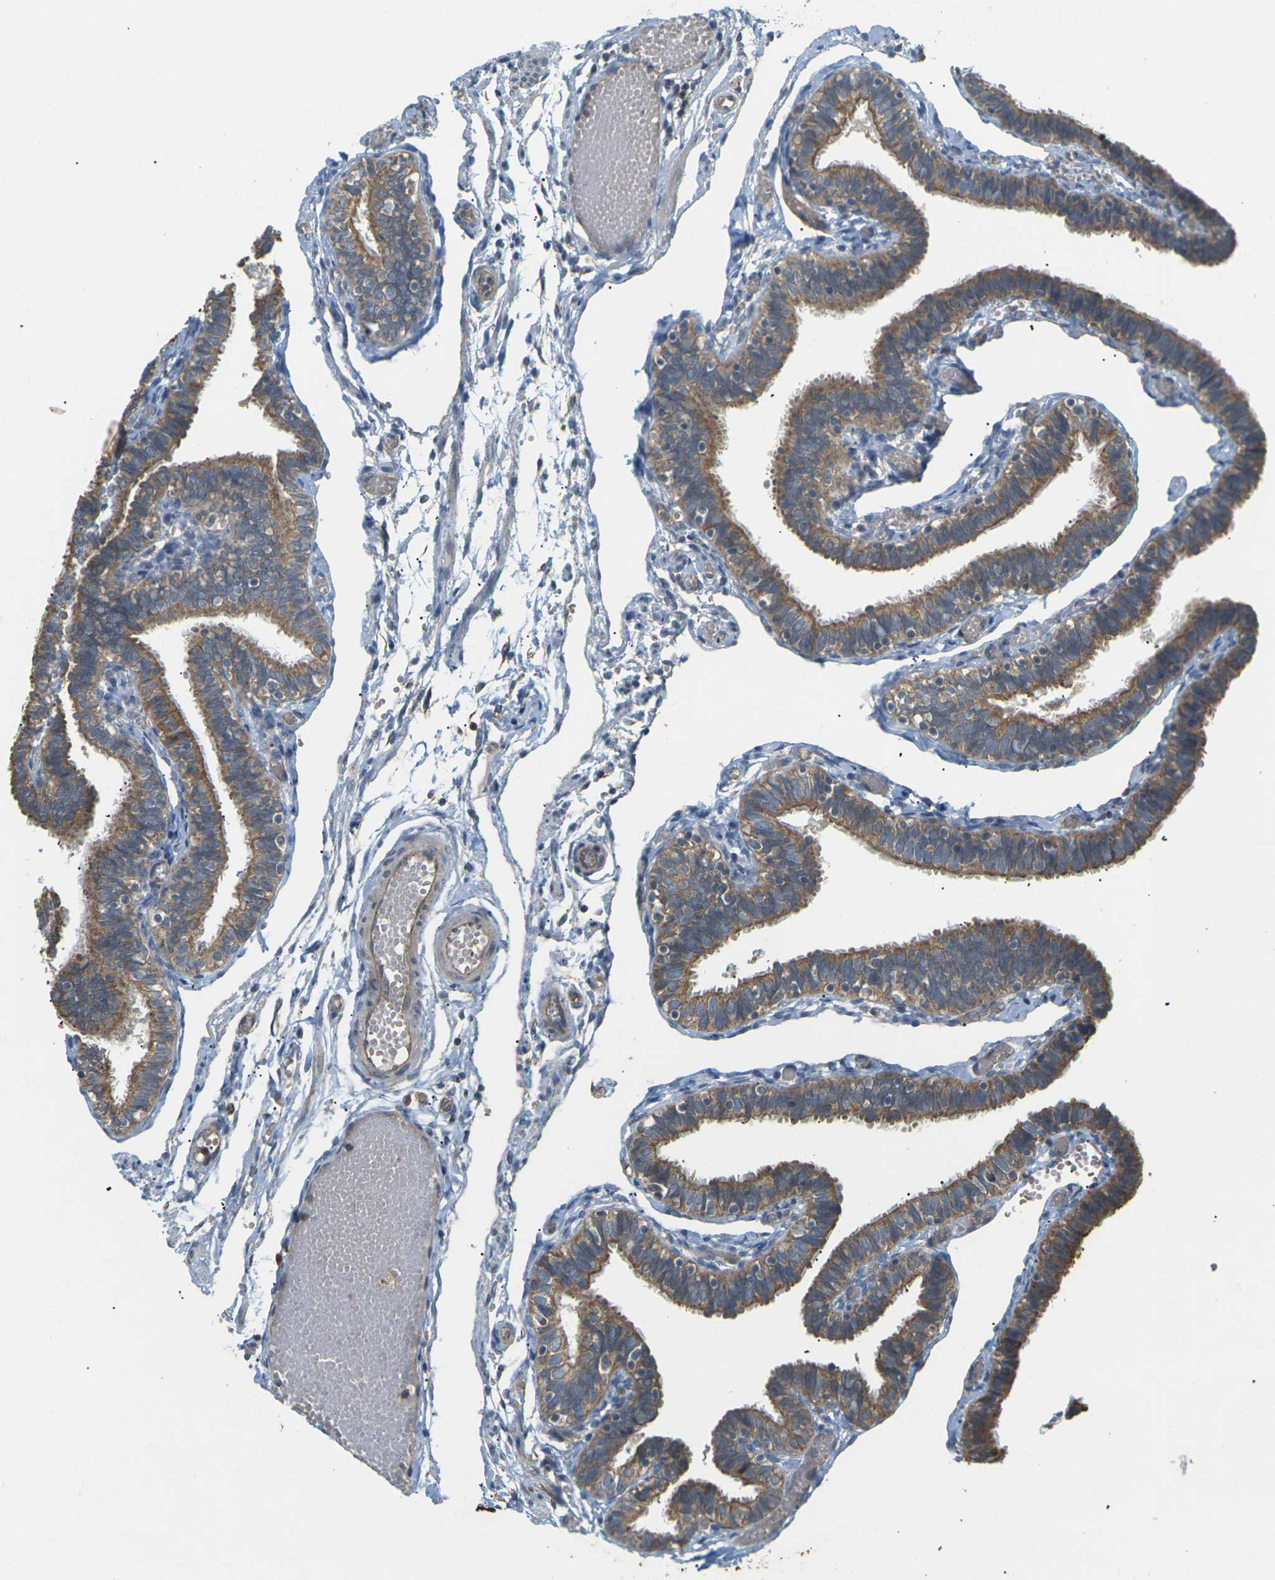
{"staining": {"intensity": "moderate", "quantity": ">75%", "location": "cytoplasmic/membranous"}, "tissue": "fallopian tube", "cell_type": "Glandular cells", "image_type": "normal", "snomed": [{"axis": "morphology", "description": "Normal tissue, NOS"}, {"axis": "topography", "description": "Fallopian tube"}], "caption": "High-magnification brightfield microscopy of unremarkable fallopian tube stained with DAB (3,3'-diaminobenzidine) (brown) and counterstained with hematoxylin (blue). glandular cells exhibit moderate cytoplasmic/membranous expression is seen in about>75% of cells. (Stains: DAB in brown, nuclei in blue, Microscopy: brightfield microscopy at high magnification).", "gene": "KSR1", "patient": {"sex": "female", "age": 46}}